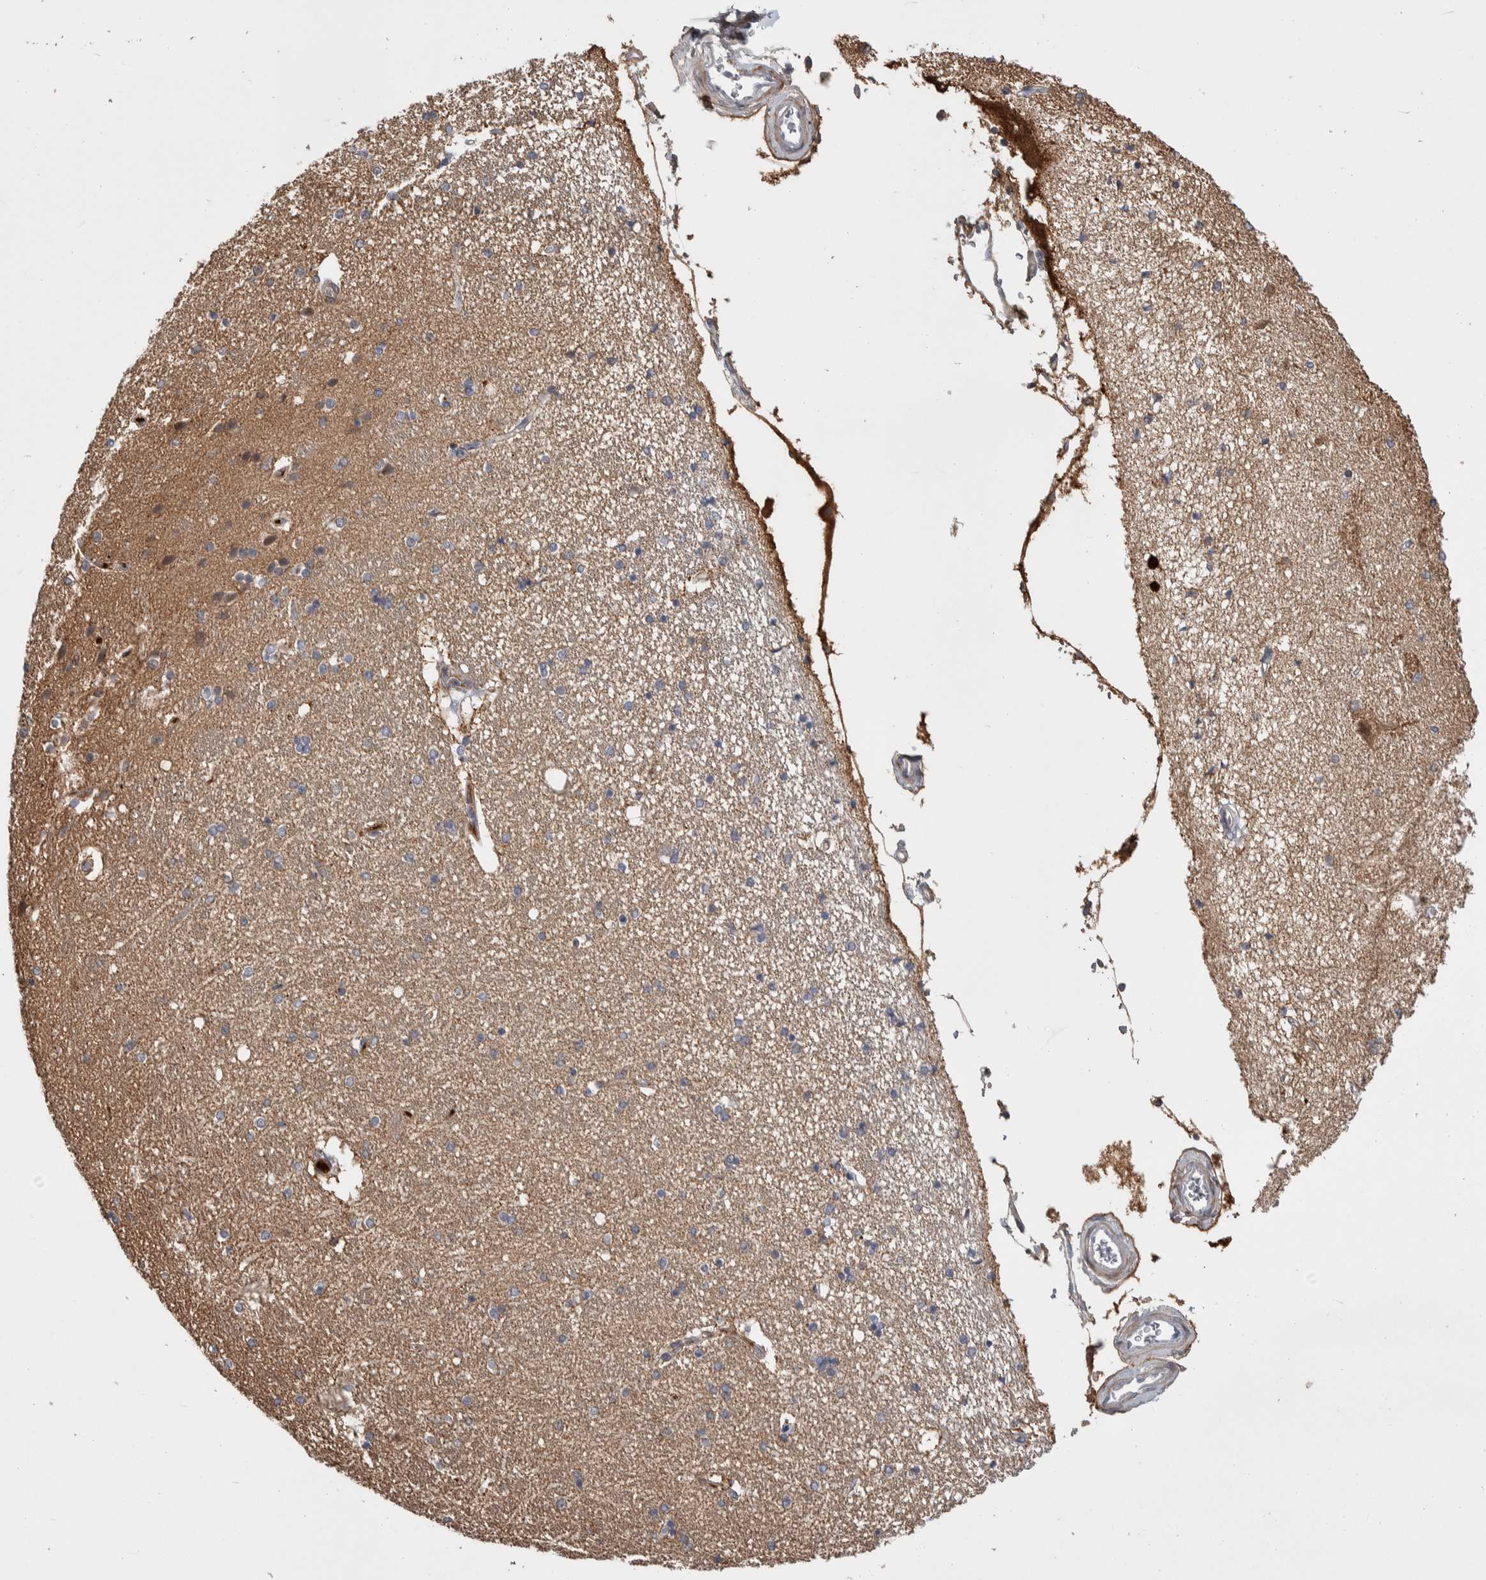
{"staining": {"intensity": "weak", "quantity": "<25%", "location": "cytoplasmic/membranous"}, "tissue": "hippocampus", "cell_type": "Glial cells", "image_type": "normal", "snomed": [{"axis": "morphology", "description": "Normal tissue, NOS"}, {"axis": "topography", "description": "Hippocampus"}], "caption": "This image is of unremarkable hippocampus stained with immunohistochemistry (IHC) to label a protein in brown with the nuclei are counter-stained blue. There is no staining in glial cells.", "gene": "PSMG3", "patient": {"sex": "female", "age": 54}}